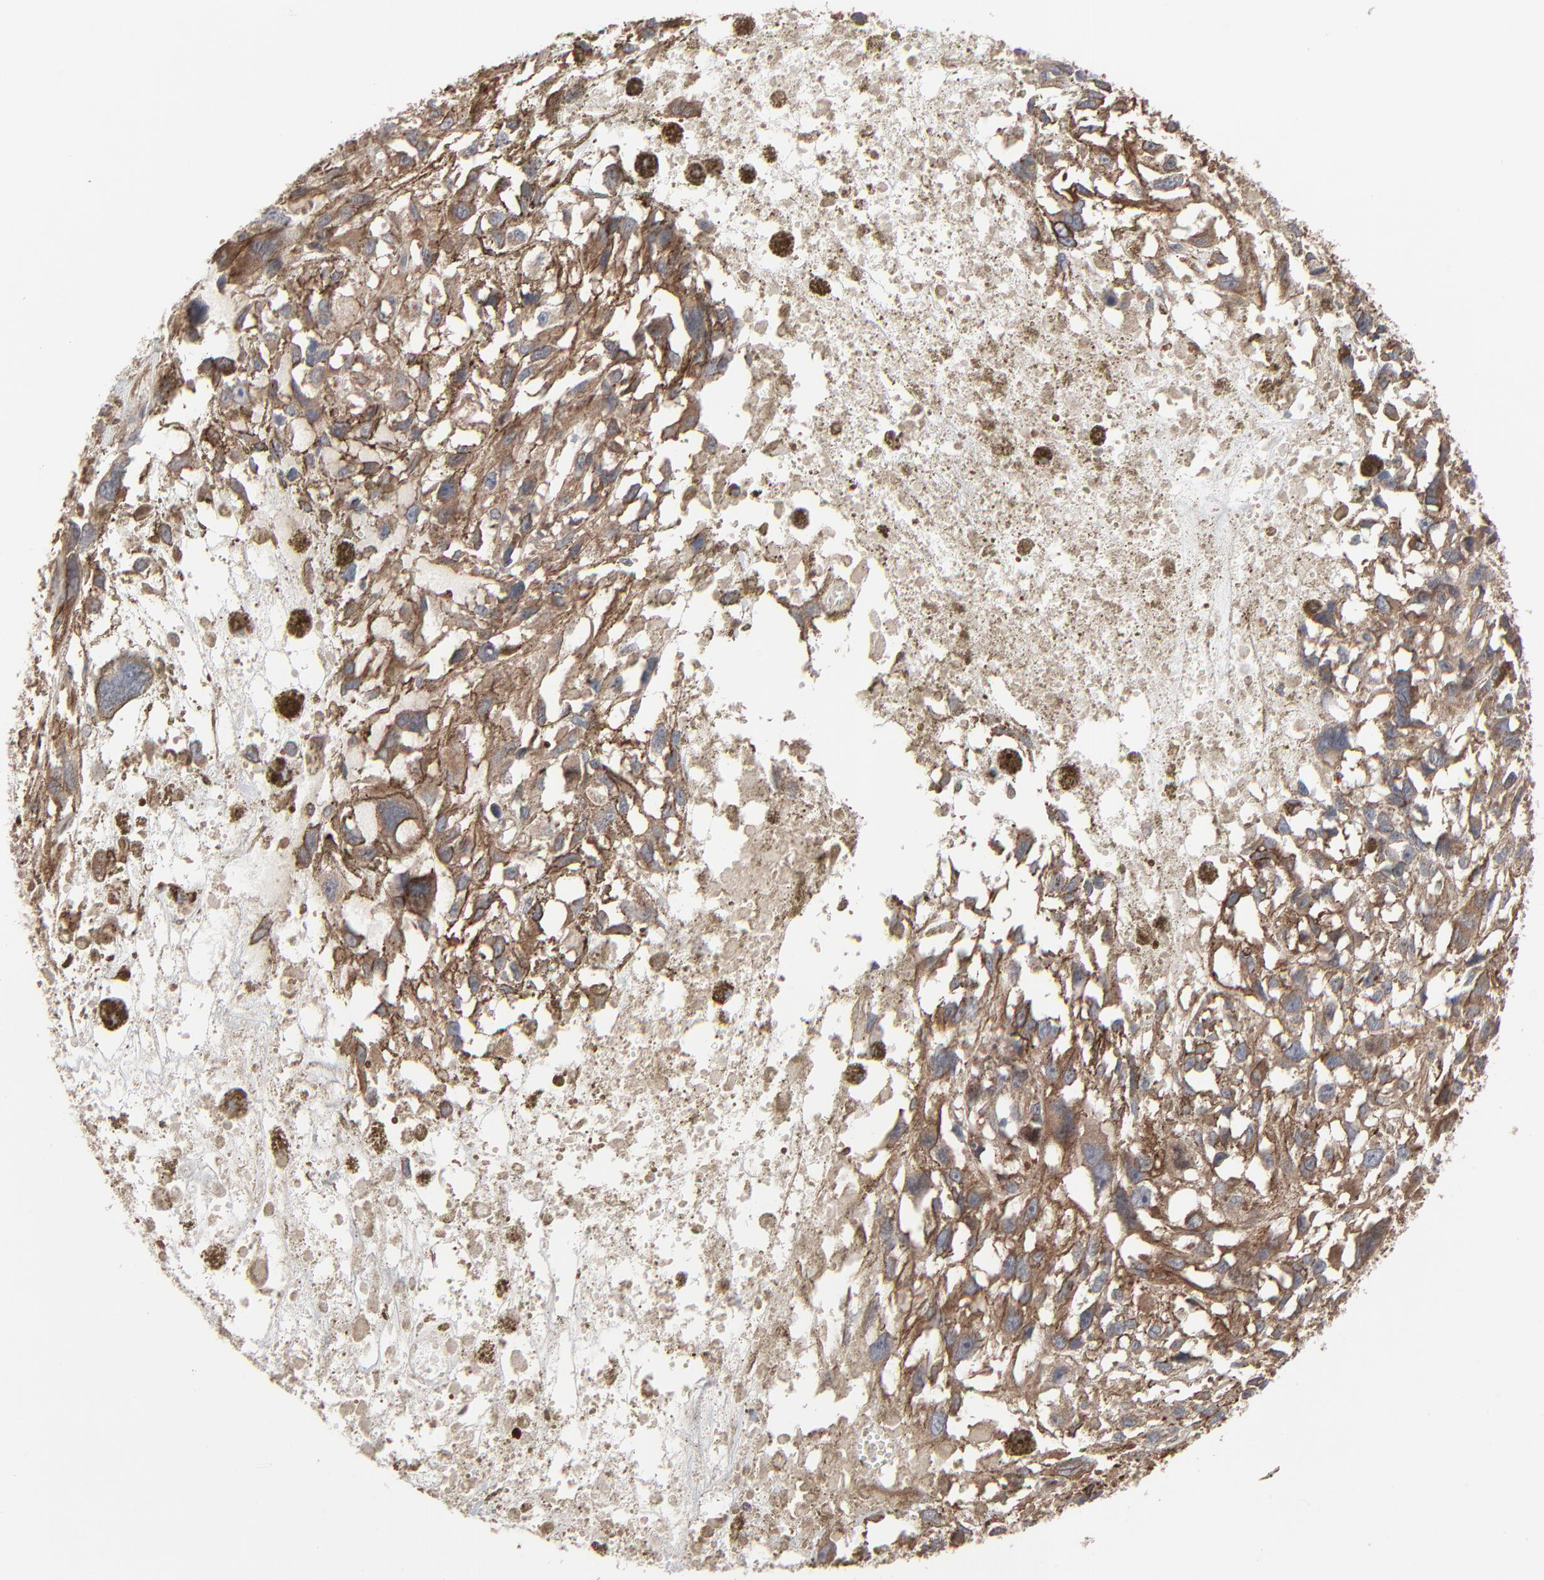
{"staining": {"intensity": "moderate", "quantity": ">75%", "location": "cytoplasmic/membranous"}, "tissue": "melanoma", "cell_type": "Tumor cells", "image_type": "cancer", "snomed": [{"axis": "morphology", "description": "Malignant melanoma, Metastatic site"}, {"axis": "topography", "description": "Lymph node"}], "caption": "Melanoma stained for a protein exhibits moderate cytoplasmic/membranous positivity in tumor cells.", "gene": "CTNND1", "patient": {"sex": "male", "age": 59}}